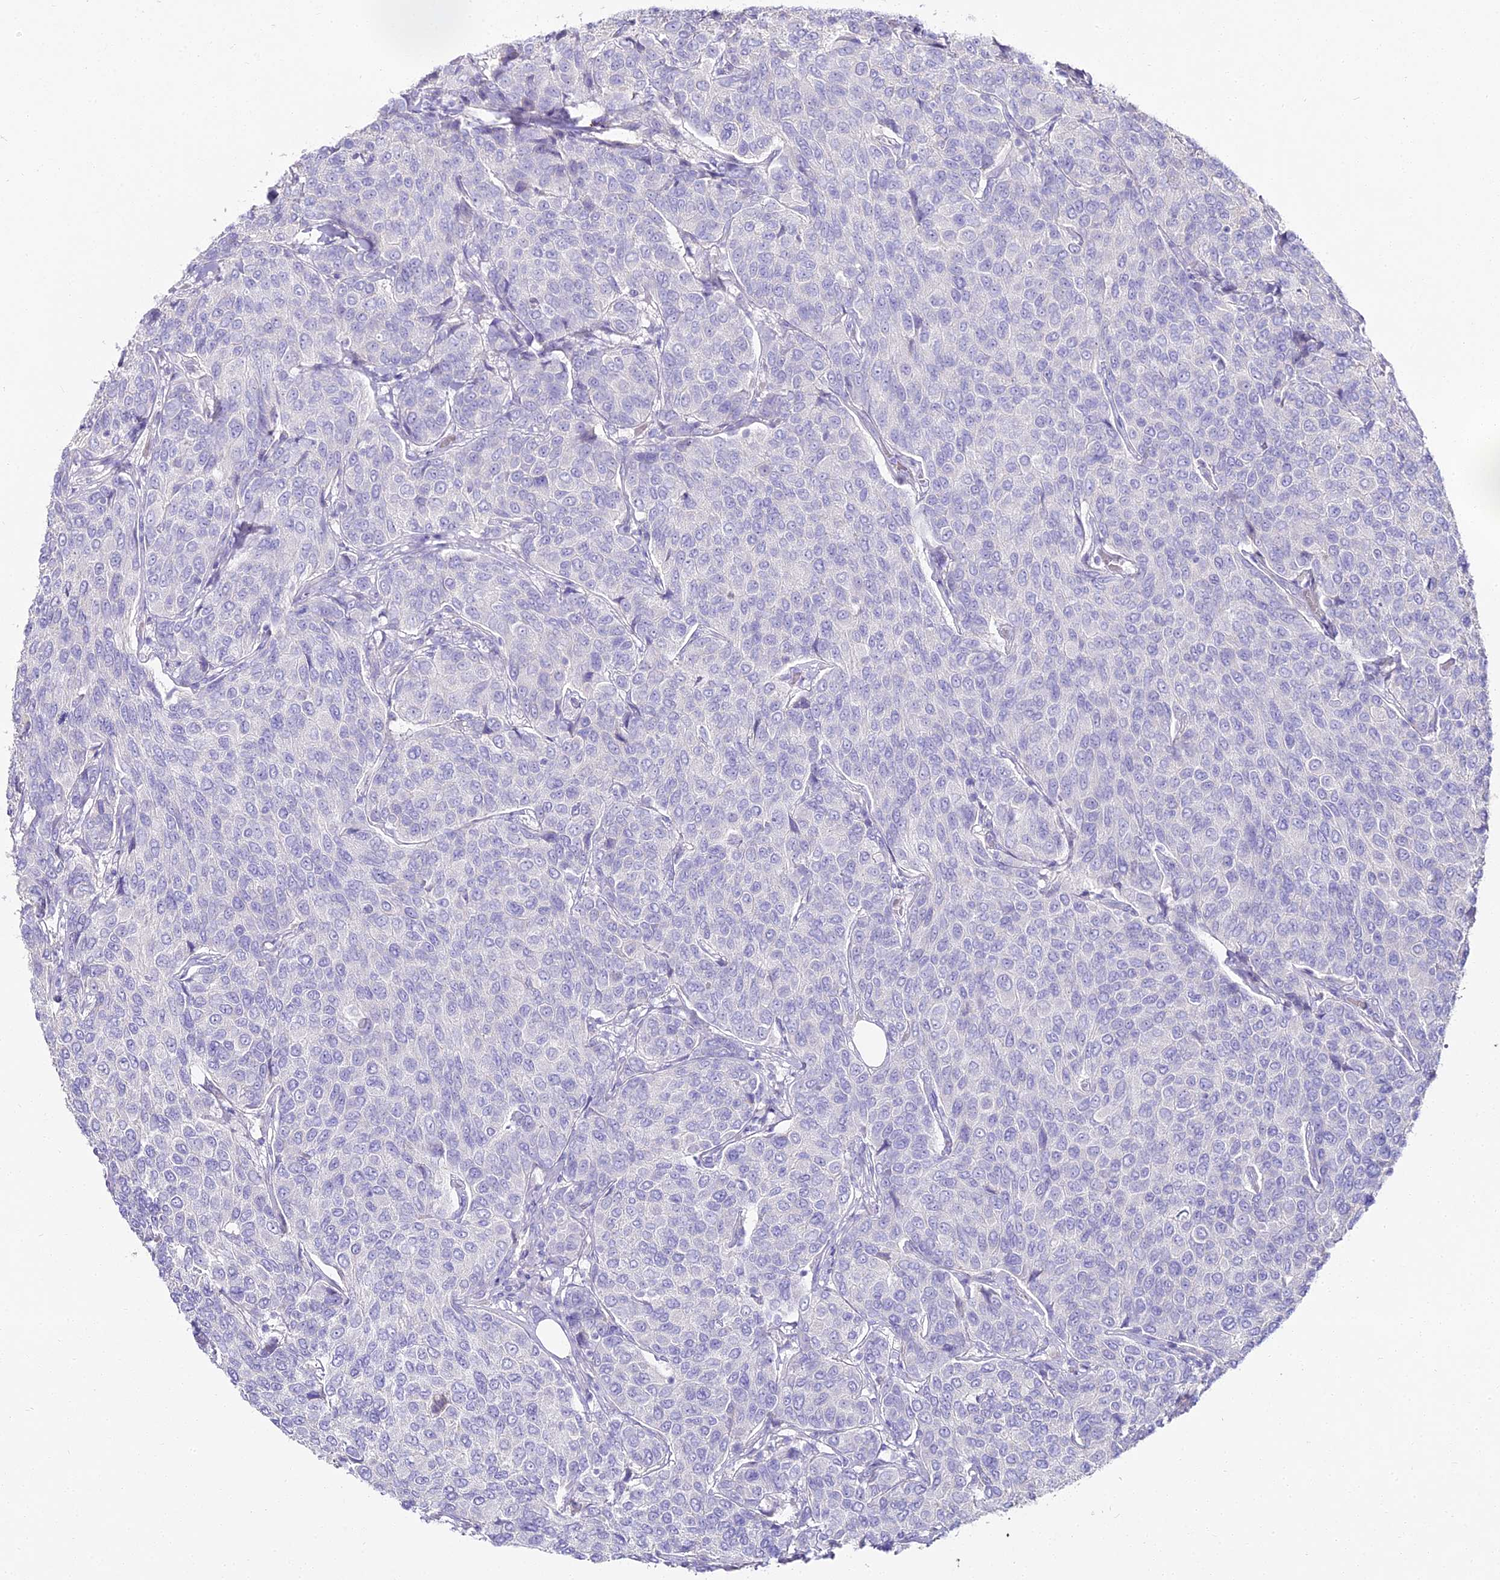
{"staining": {"intensity": "negative", "quantity": "none", "location": "none"}, "tissue": "breast cancer", "cell_type": "Tumor cells", "image_type": "cancer", "snomed": [{"axis": "morphology", "description": "Duct carcinoma"}, {"axis": "topography", "description": "Breast"}], "caption": "This is an immunohistochemistry histopathology image of breast cancer (intraductal carcinoma). There is no staining in tumor cells.", "gene": "ALPG", "patient": {"sex": "female", "age": 55}}